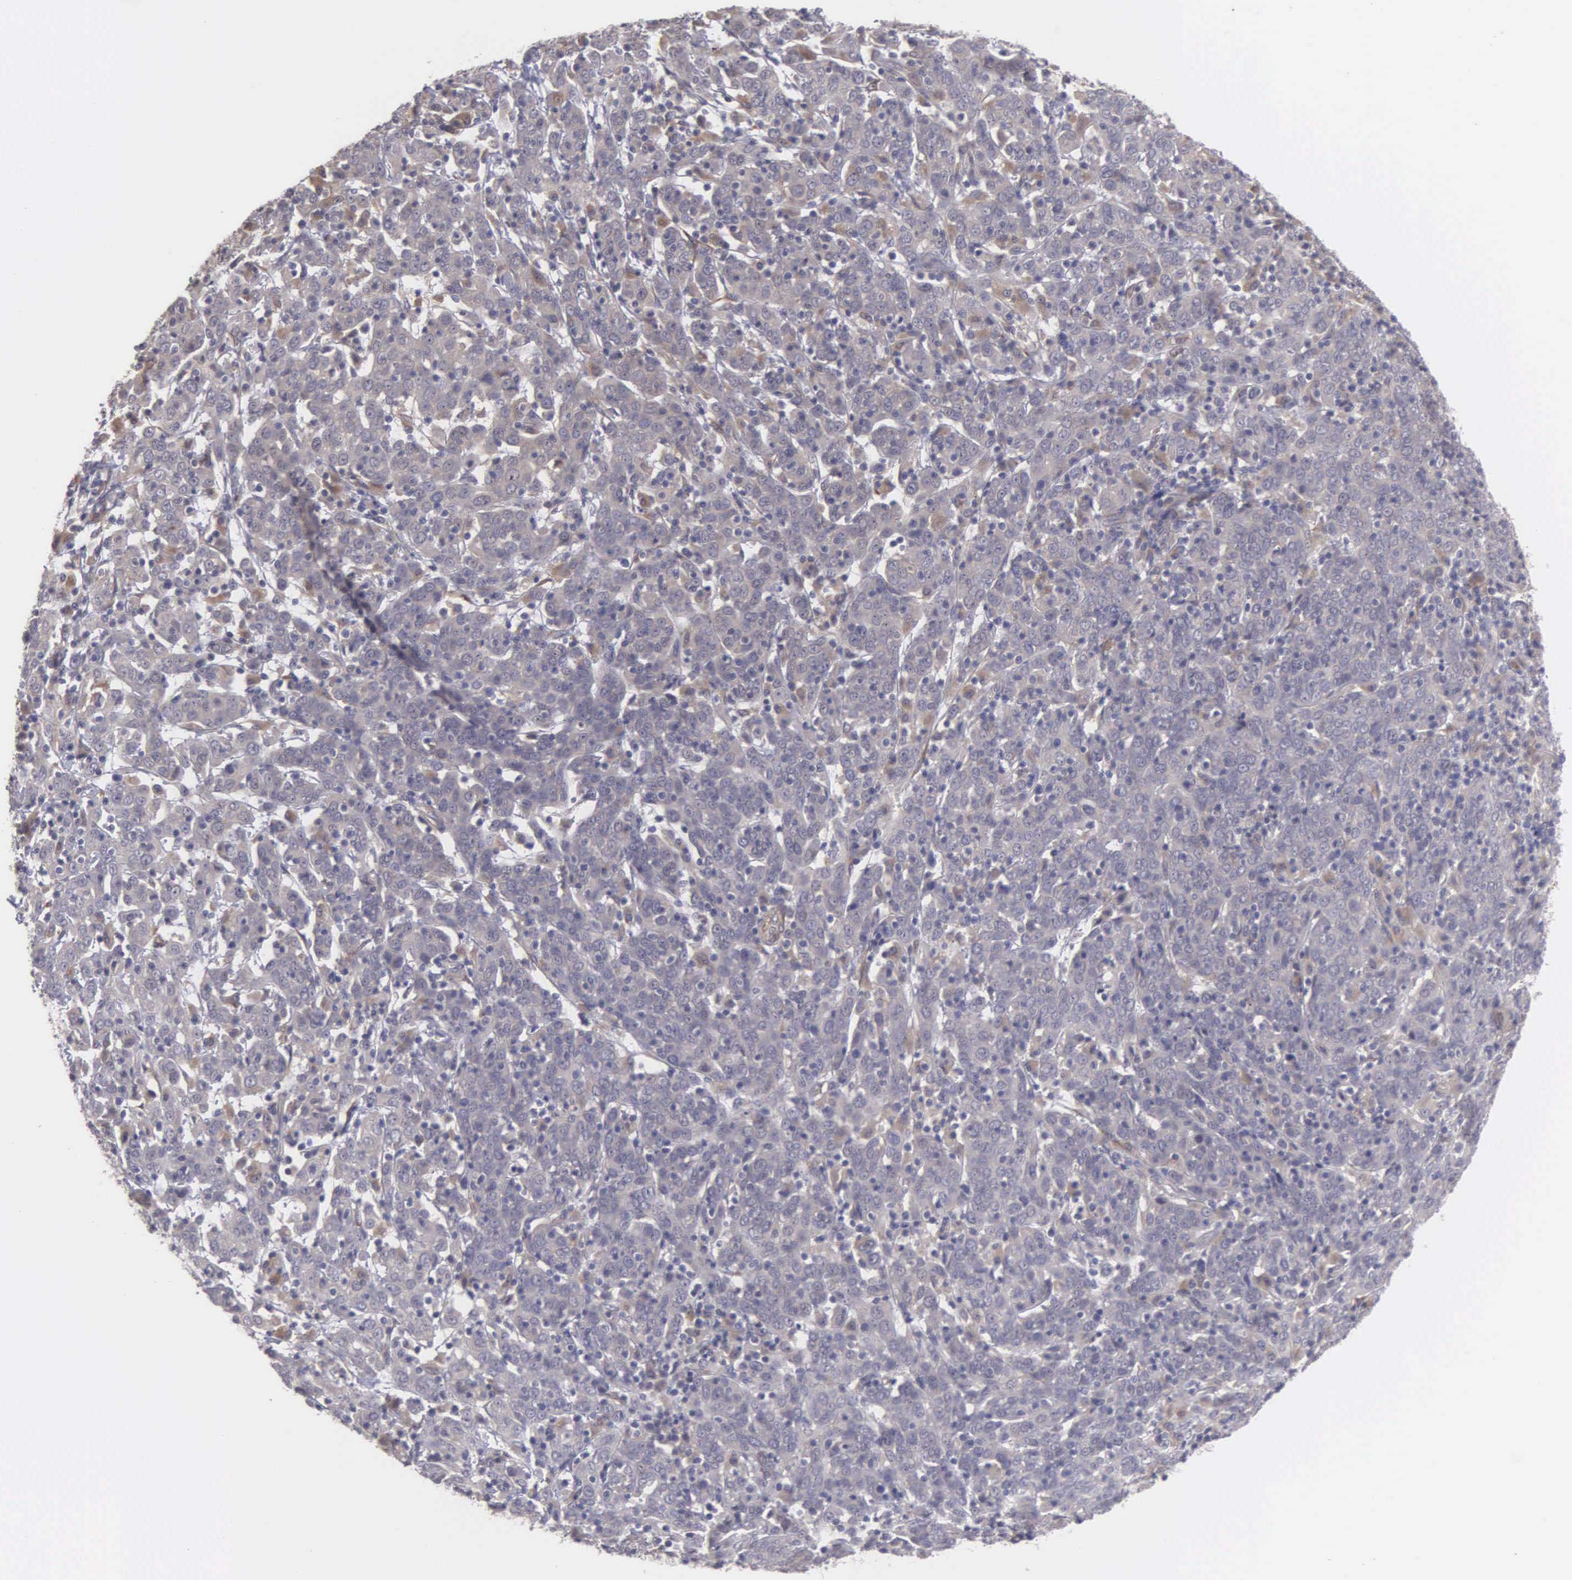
{"staining": {"intensity": "weak", "quantity": ">75%", "location": "cytoplasmic/membranous"}, "tissue": "cervical cancer", "cell_type": "Tumor cells", "image_type": "cancer", "snomed": [{"axis": "morphology", "description": "Normal tissue, NOS"}, {"axis": "morphology", "description": "Squamous cell carcinoma, NOS"}, {"axis": "topography", "description": "Cervix"}], "caption": "A brown stain shows weak cytoplasmic/membranous expression of a protein in cervical cancer (squamous cell carcinoma) tumor cells. (DAB = brown stain, brightfield microscopy at high magnification).", "gene": "RTL10", "patient": {"sex": "female", "age": 67}}